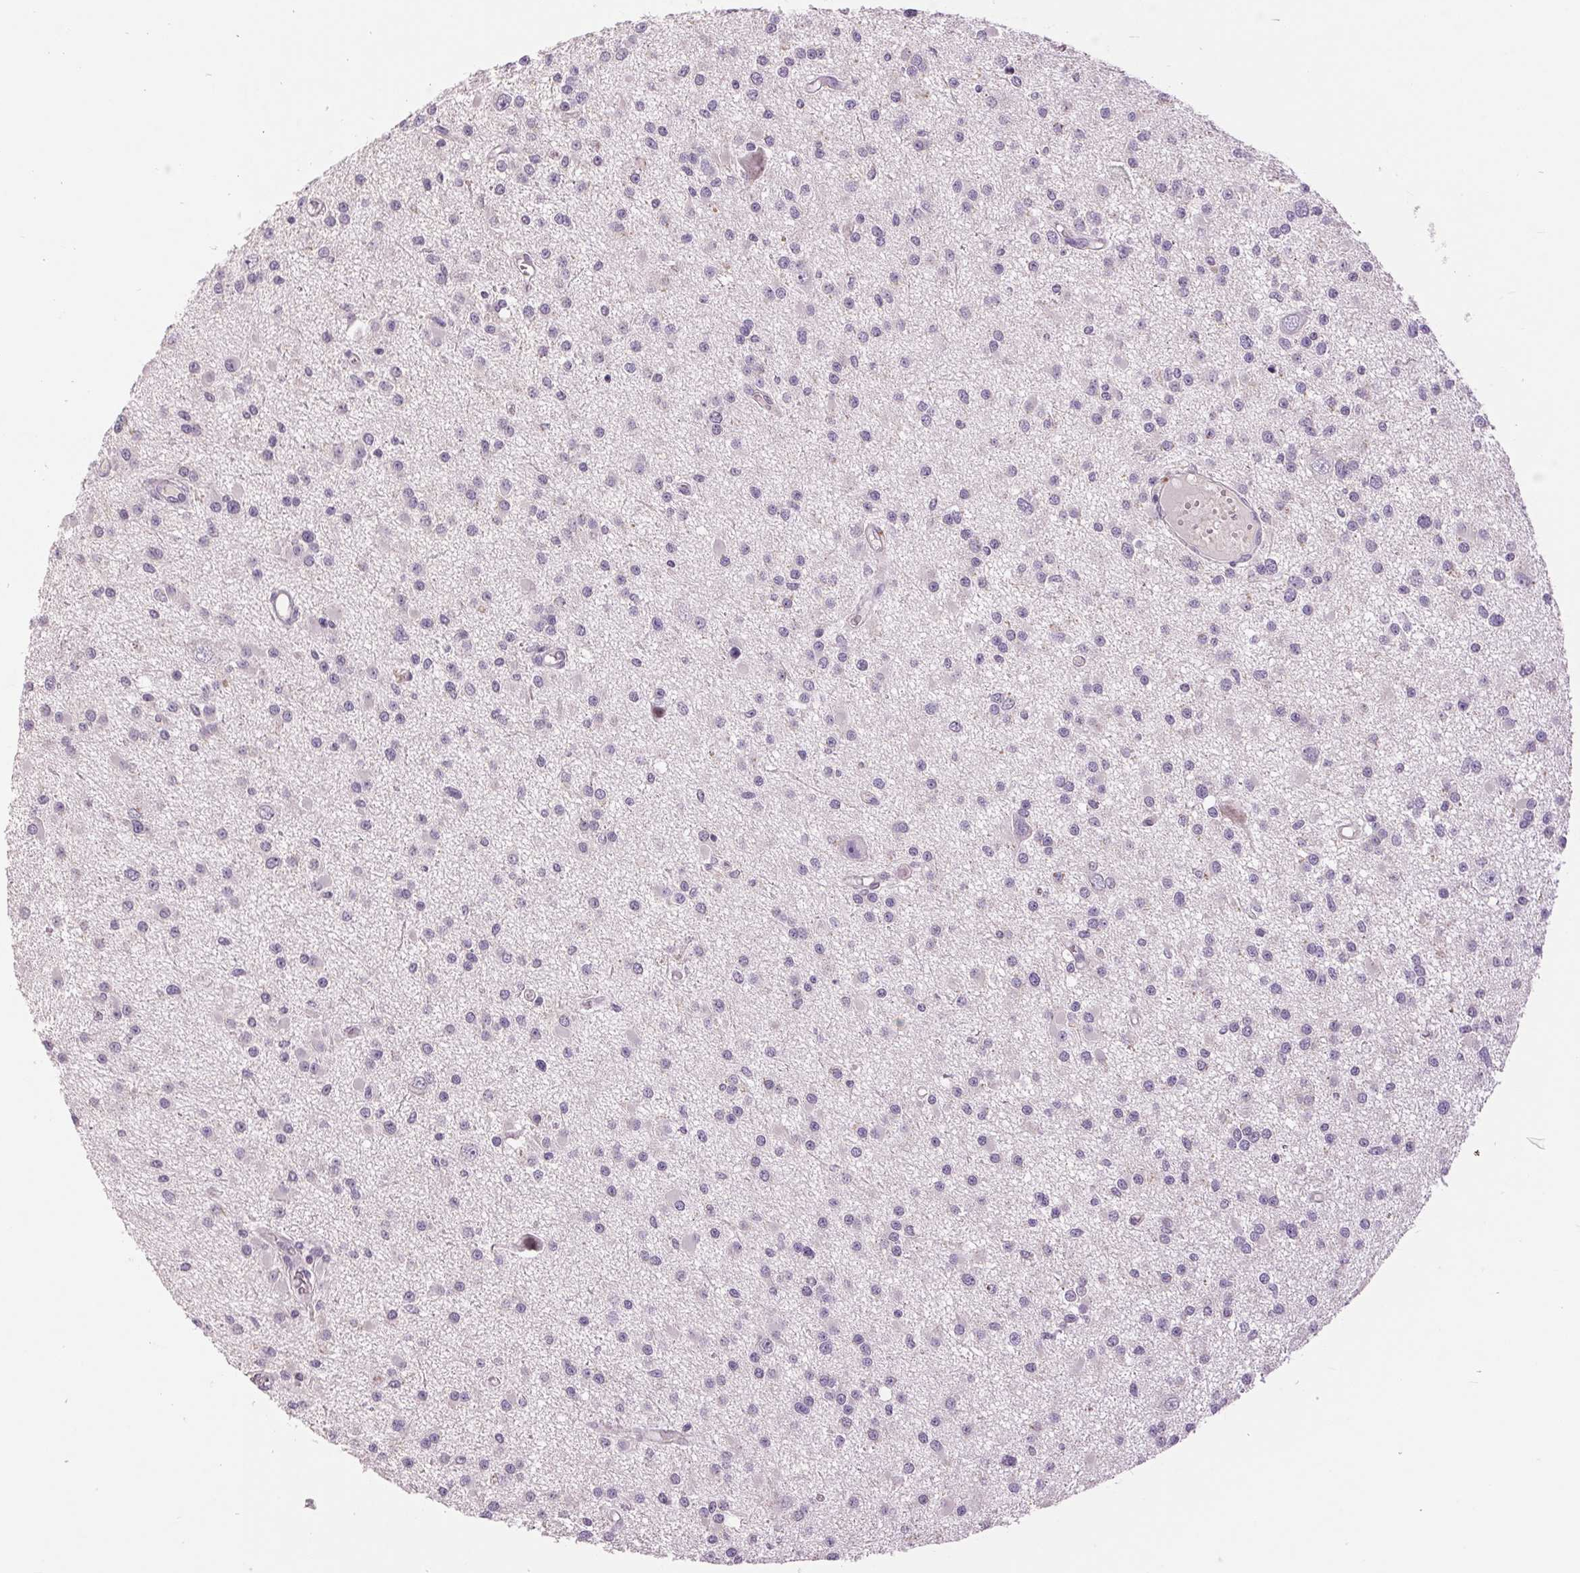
{"staining": {"intensity": "negative", "quantity": "none", "location": "none"}, "tissue": "glioma", "cell_type": "Tumor cells", "image_type": "cancer", "snomed": [{"axis": "morphology", "description": "Glioma, malignant, High grade"}, {"axis": "topography", "description": "Brain"}], "caption": "High magnification brightfield microscopy of glioma stained with DAB (3,3'-diaminobenzidine) (brown) and counterstained with hematoxylin (blue): tumor cells show no significant staining.", "gene": "FXYD4", "patient": {"sex": "male", "age": 54}}